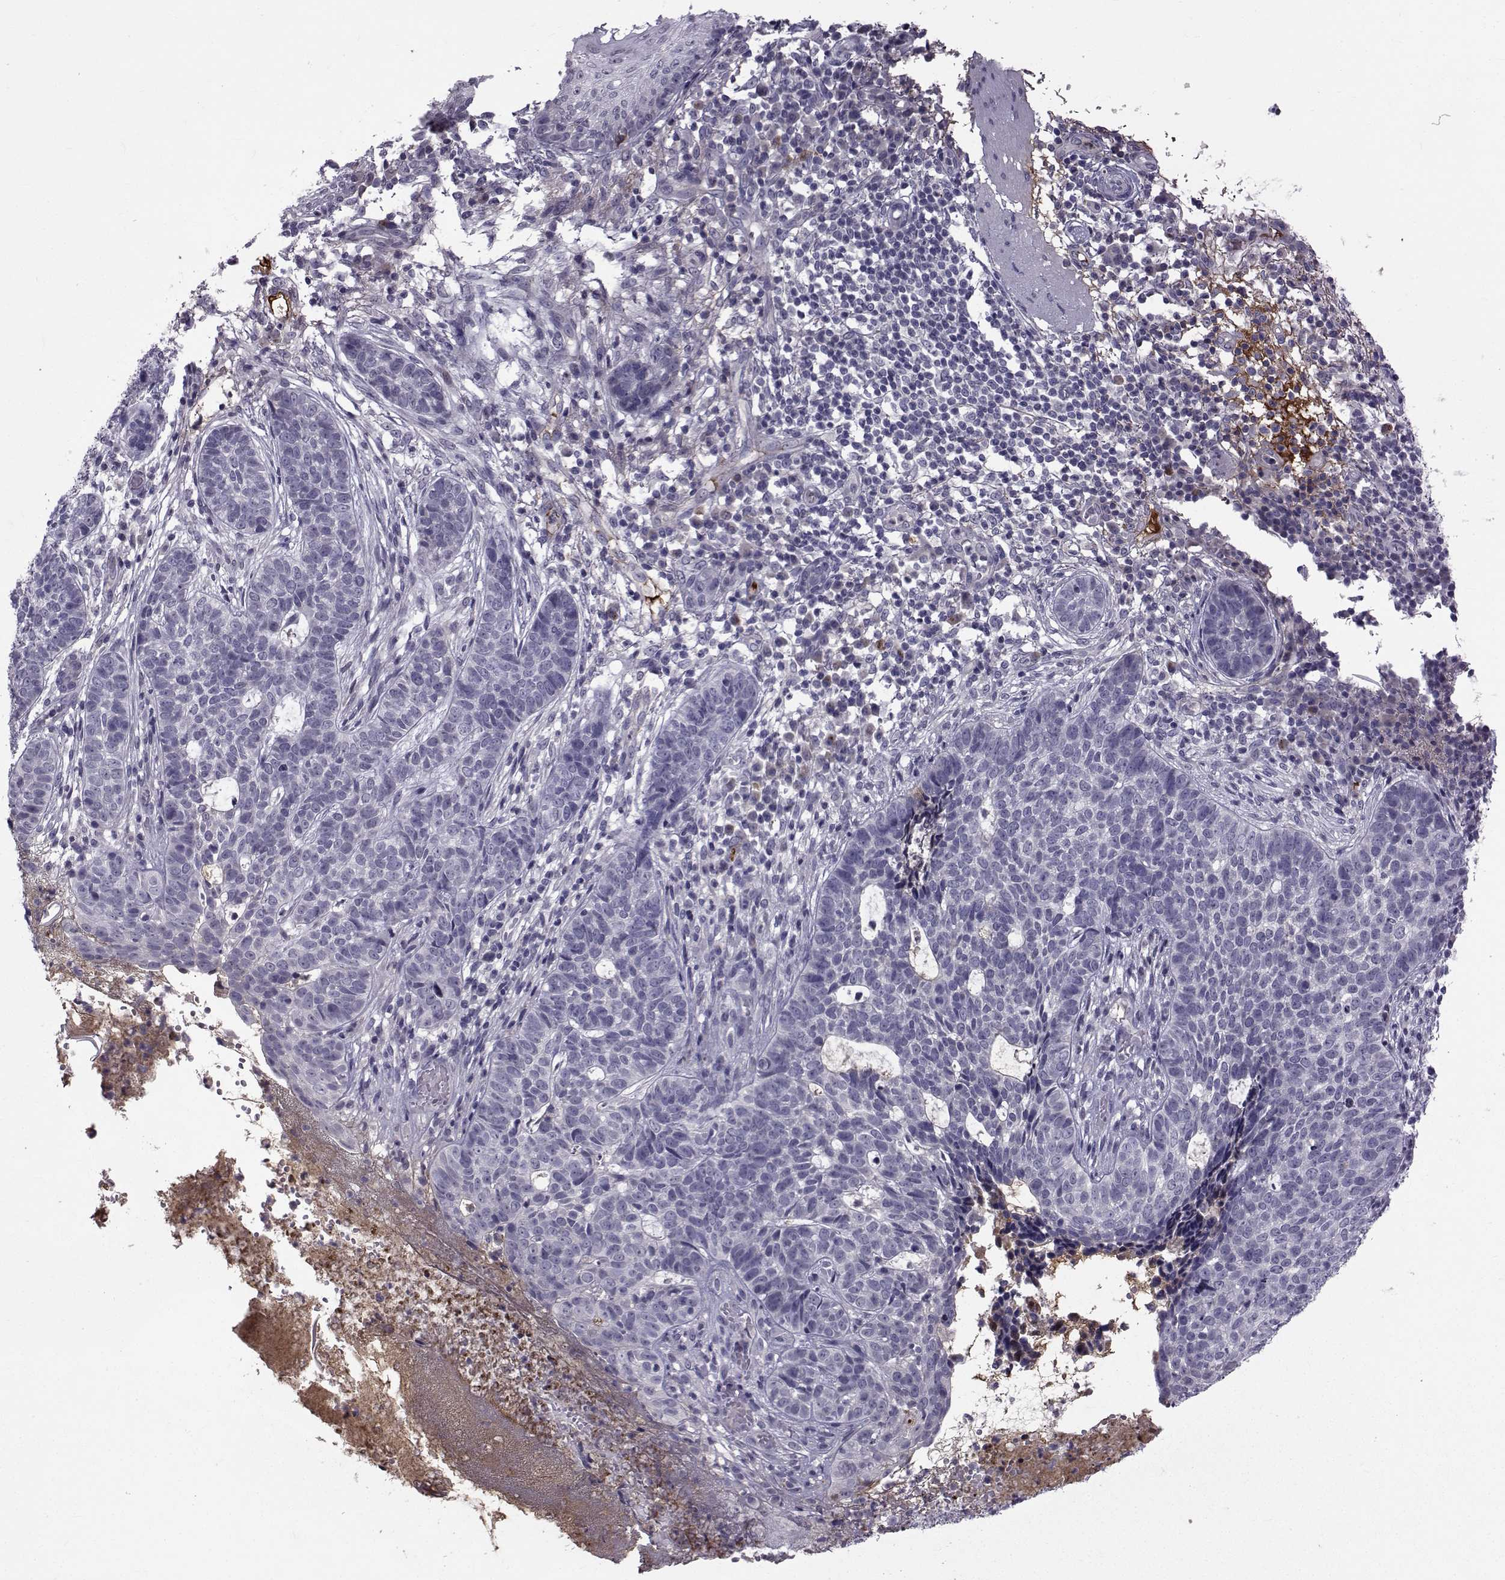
{"staining": {"intensity": "negative", "quantity": "none", "location": "none"}, "tissue": "skin cancer", "cell_type": "Tumor cells", "image_type": "cancer", "snomed": [{"axis": "morphology", "description": "Basal cell carcinoma"}, {"axis": "topography", "description": "Skin"}], "caption": "An immunohistochemistry (IHC) photomicrograph of skin basal cell carcinoma is shown. There is no staining in tumor cells of skin basal cell carcinoma.", "gene": "TNFRSF11B", "patient": {"sex": "female", "age": 69}}